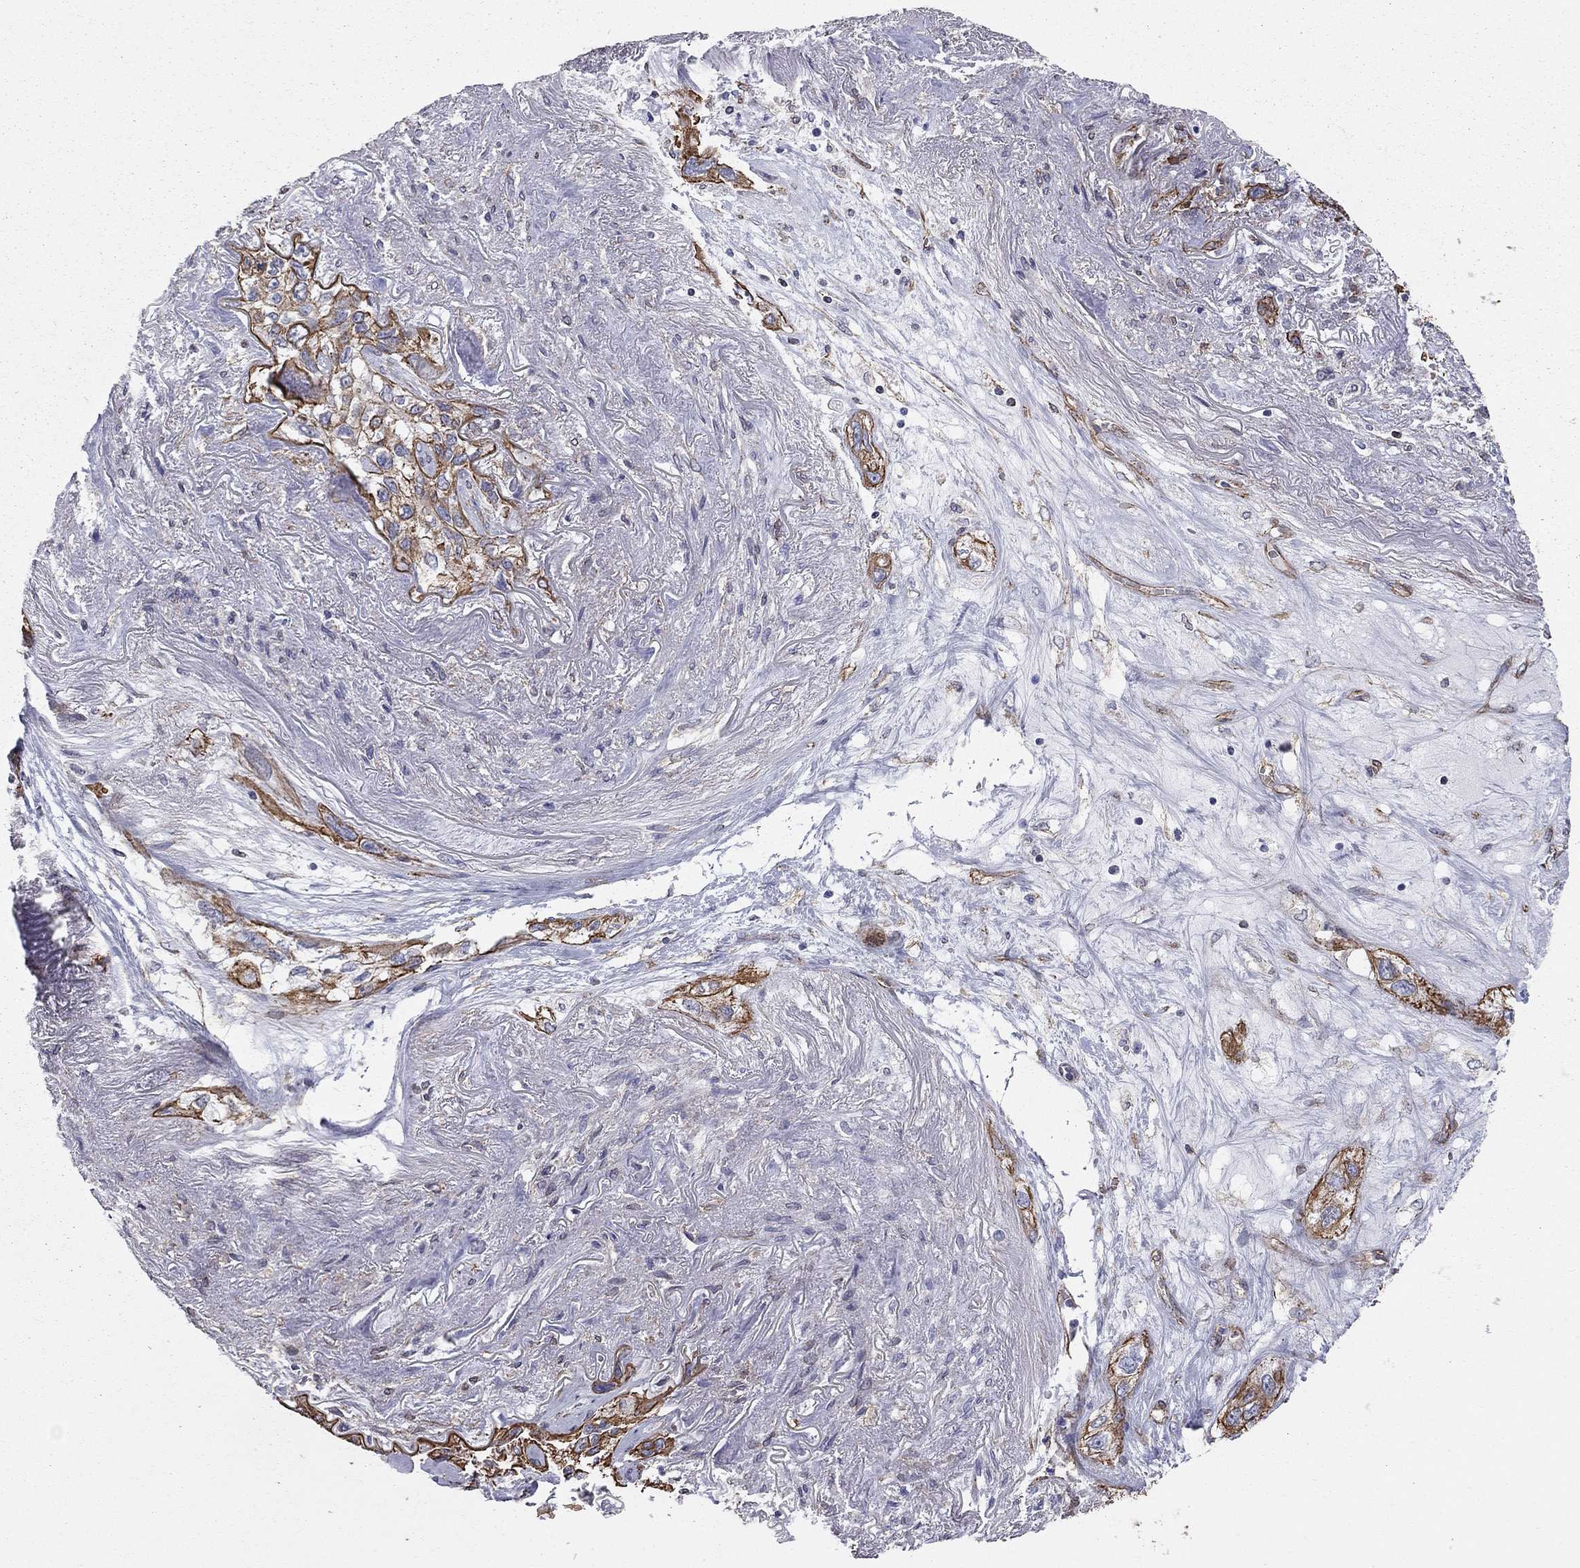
{"staining": {"intensity": "strong", "quantity": "25%-75%", "location": "cytoplasmic/membranous"}, "tissue": "lung cancer", "cell_type": "Tumor cells", "image_type": "cancer", "snomed": [{"axis": "morphology", "description": "Squamous cell carcinoma, NOS"}, {"axis": "topography", "description": "Lung"}], "caption": "Immunohistochemistry (DAB (3,3'-diaminobenzidine)) staining of human squamous cell carcinoma (lung) exhibits strong cytoplasmic/membranous protein positivity in about 25%-75% of tumor cells.", "gene": "BICDL2", "patient": {"sex": "female", "age": 70}}